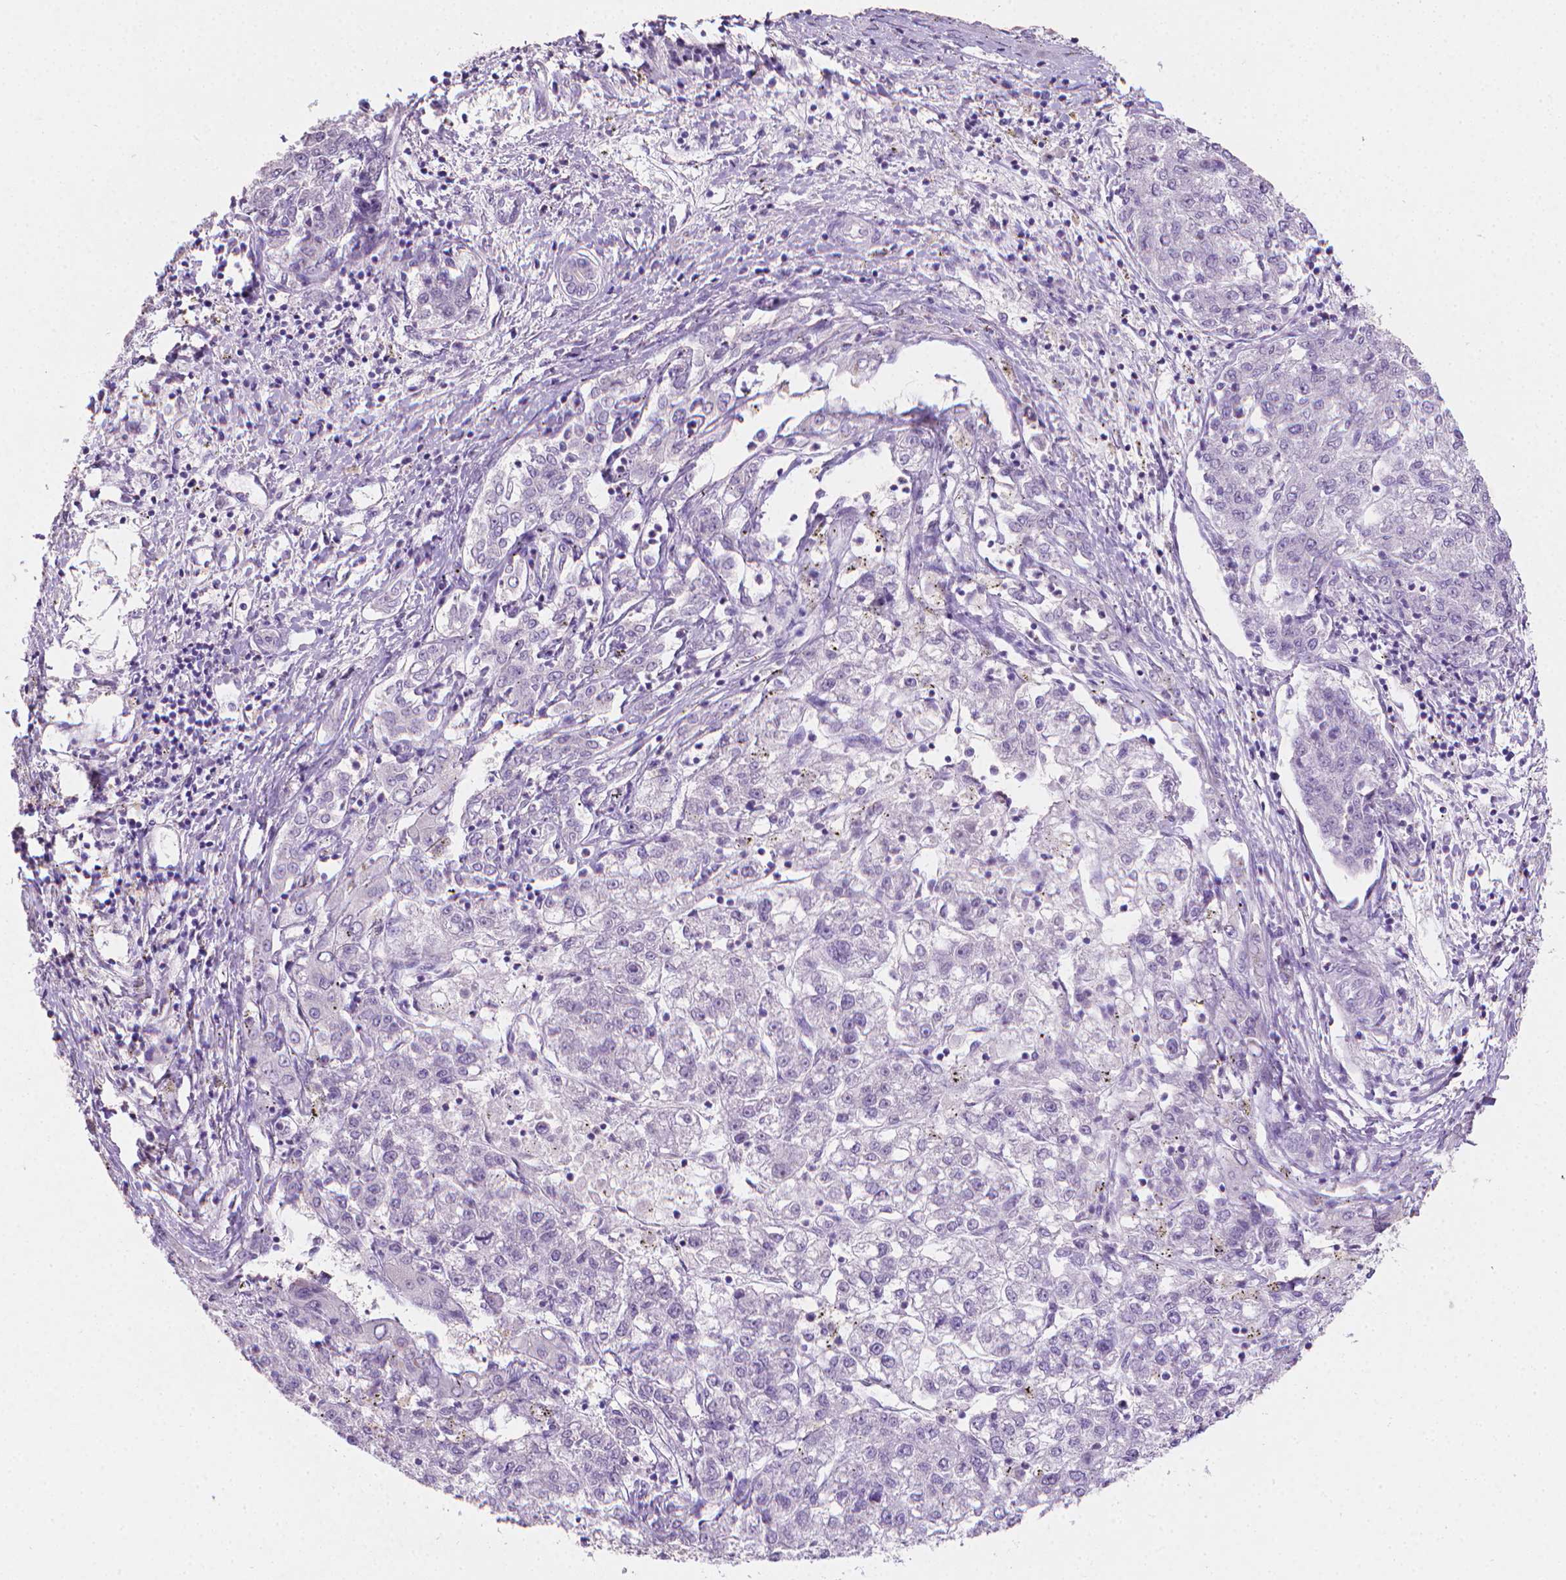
{"staining": {"intensity": "negative", "quantity": "none", "location": "none"}, "tissue": "liver cancer", "cell_type": "Tumor cells", "image_type": "cancer", "snomed": [{"axis": "morphology", "description": "Carcinoma, Hepatocellular, NOS"}, {"axis": "topography", "description": "Liver"}], "caption": "Immunohistochemical staining of liver cancer reveals no significant staining in tumor cells. (Stains: DAB IHC with hematoxylin counter stain, Microscopy: brightfield microscopy at high magnification).", "gene": "TNNI2", "patient": {"sex": "male", "age": 56}}